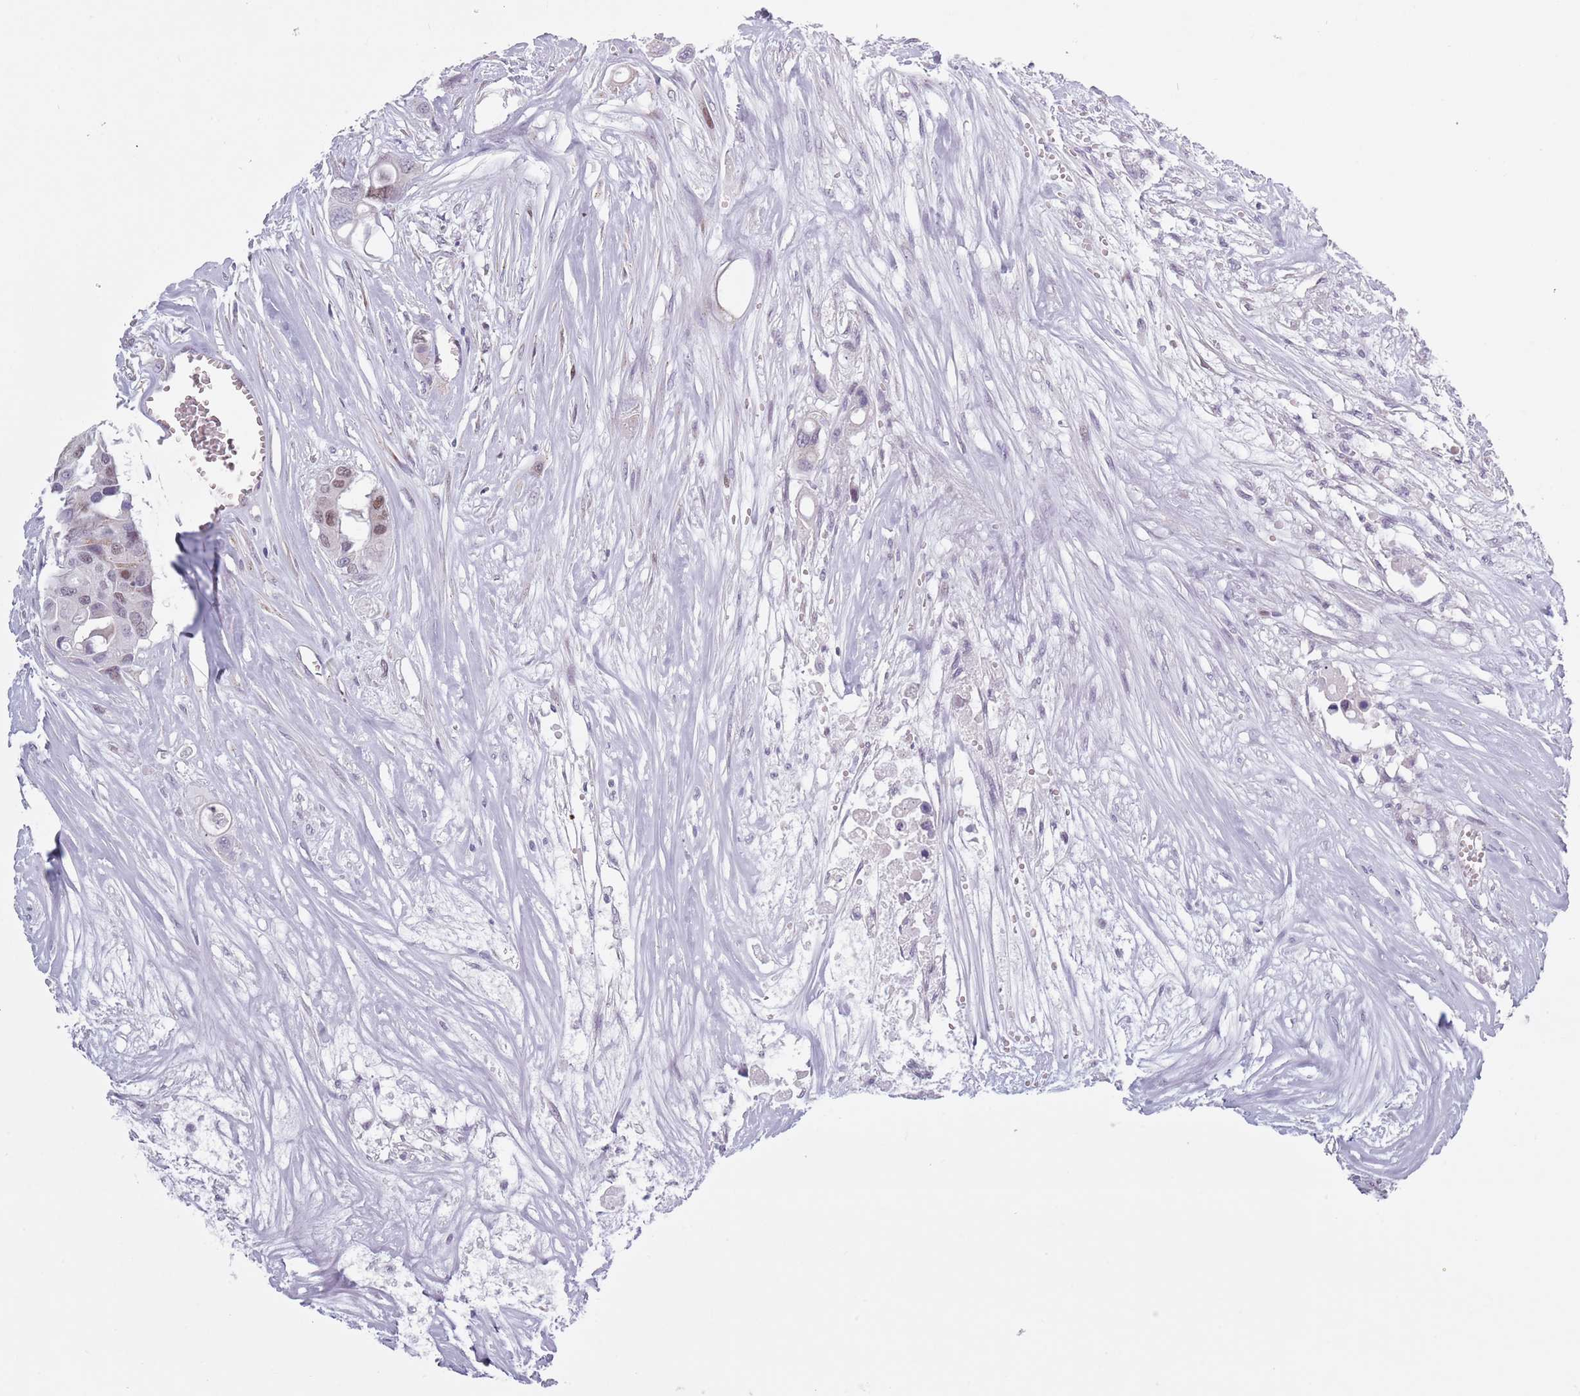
{"staining": {"intensity": "weak", "quantity": "<25%", "location": "nuclear"}, "tissue": "colorectal cancer", "cell_type": "Tumor cells", "image_type": "cancer", "snomed": [{"axis": "morphology", "description": "Adenocarcinoma, NOS"}, {"axis": "topography", "description": "Colon"}], "caption": "Immunohistochemical staining of colorectal cancer (adenocarcinoma) demonstrates no significant positivity in tumor cells. (Brightfield microscopy of DAB (3,3'-diaminobenzidine) immunohistochemistry (IHC) at high magnification).", "gene": "ZKSCAN2", "patient": {"sex": "male", "age": 77}}